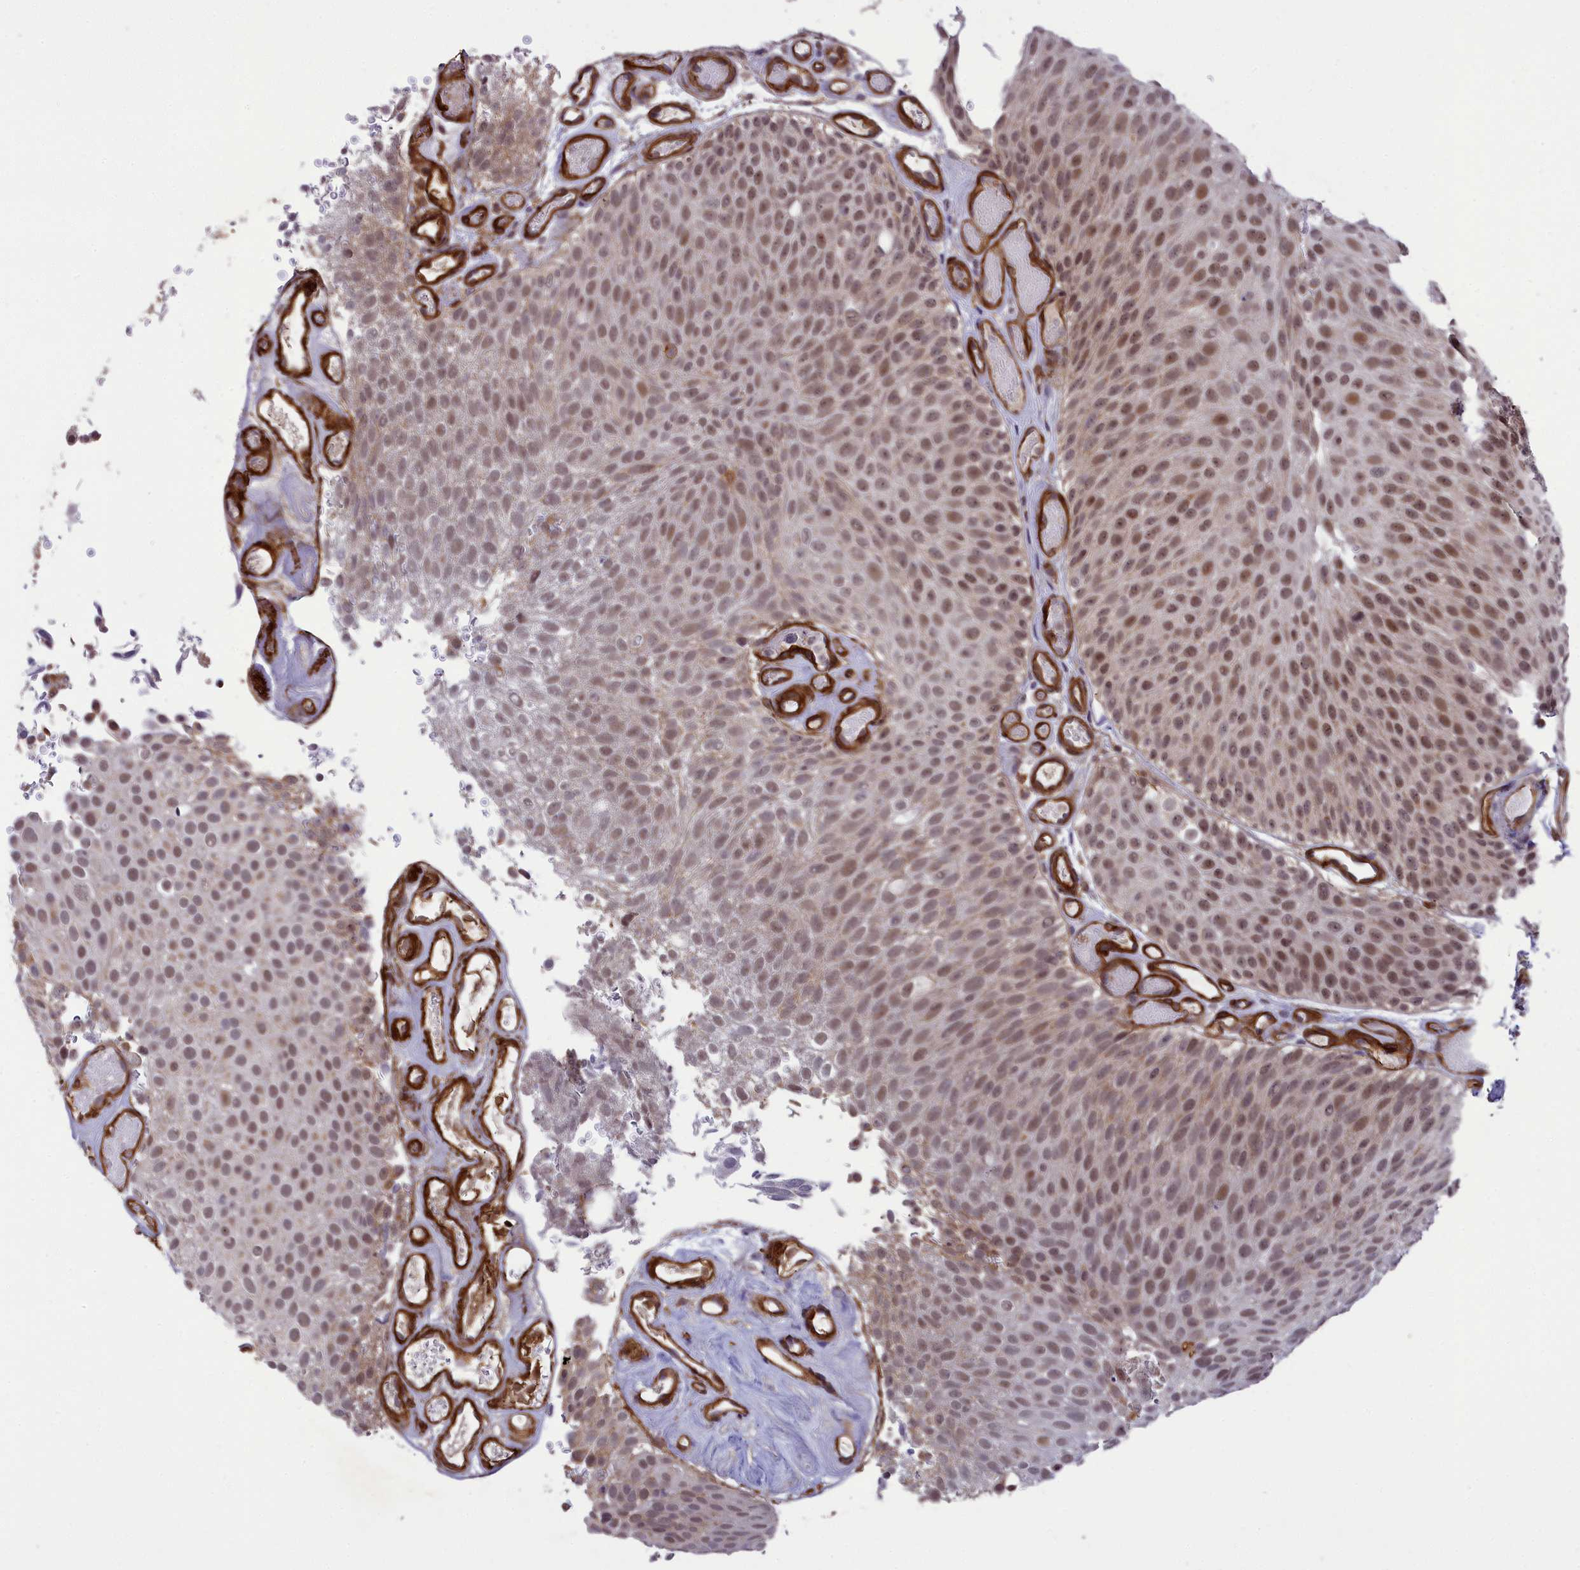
{"staining": {"intensity": "moderate", "quantity": "25%-75%", "location": "nuclear"}, "tissue": "urothelial cancer", "cell_type": "Tumor cells", "image_type": "cancer", "snomed": [{"axis": "morphology", "description": "Urothelial carcinoma, Low grade"}, {"axis": "topography", "description": "Urinary bladder"}], "caption": "Immunohistochemistry histopathology image of human low-grade urothelial carcinoma stained for a protein (brown), which displays medium levels of moderate nuclear positivity in approximately 25%-75% of tumor cells.", "gene": "TNS1", "patient": {"sex": "male", "age": 78}}